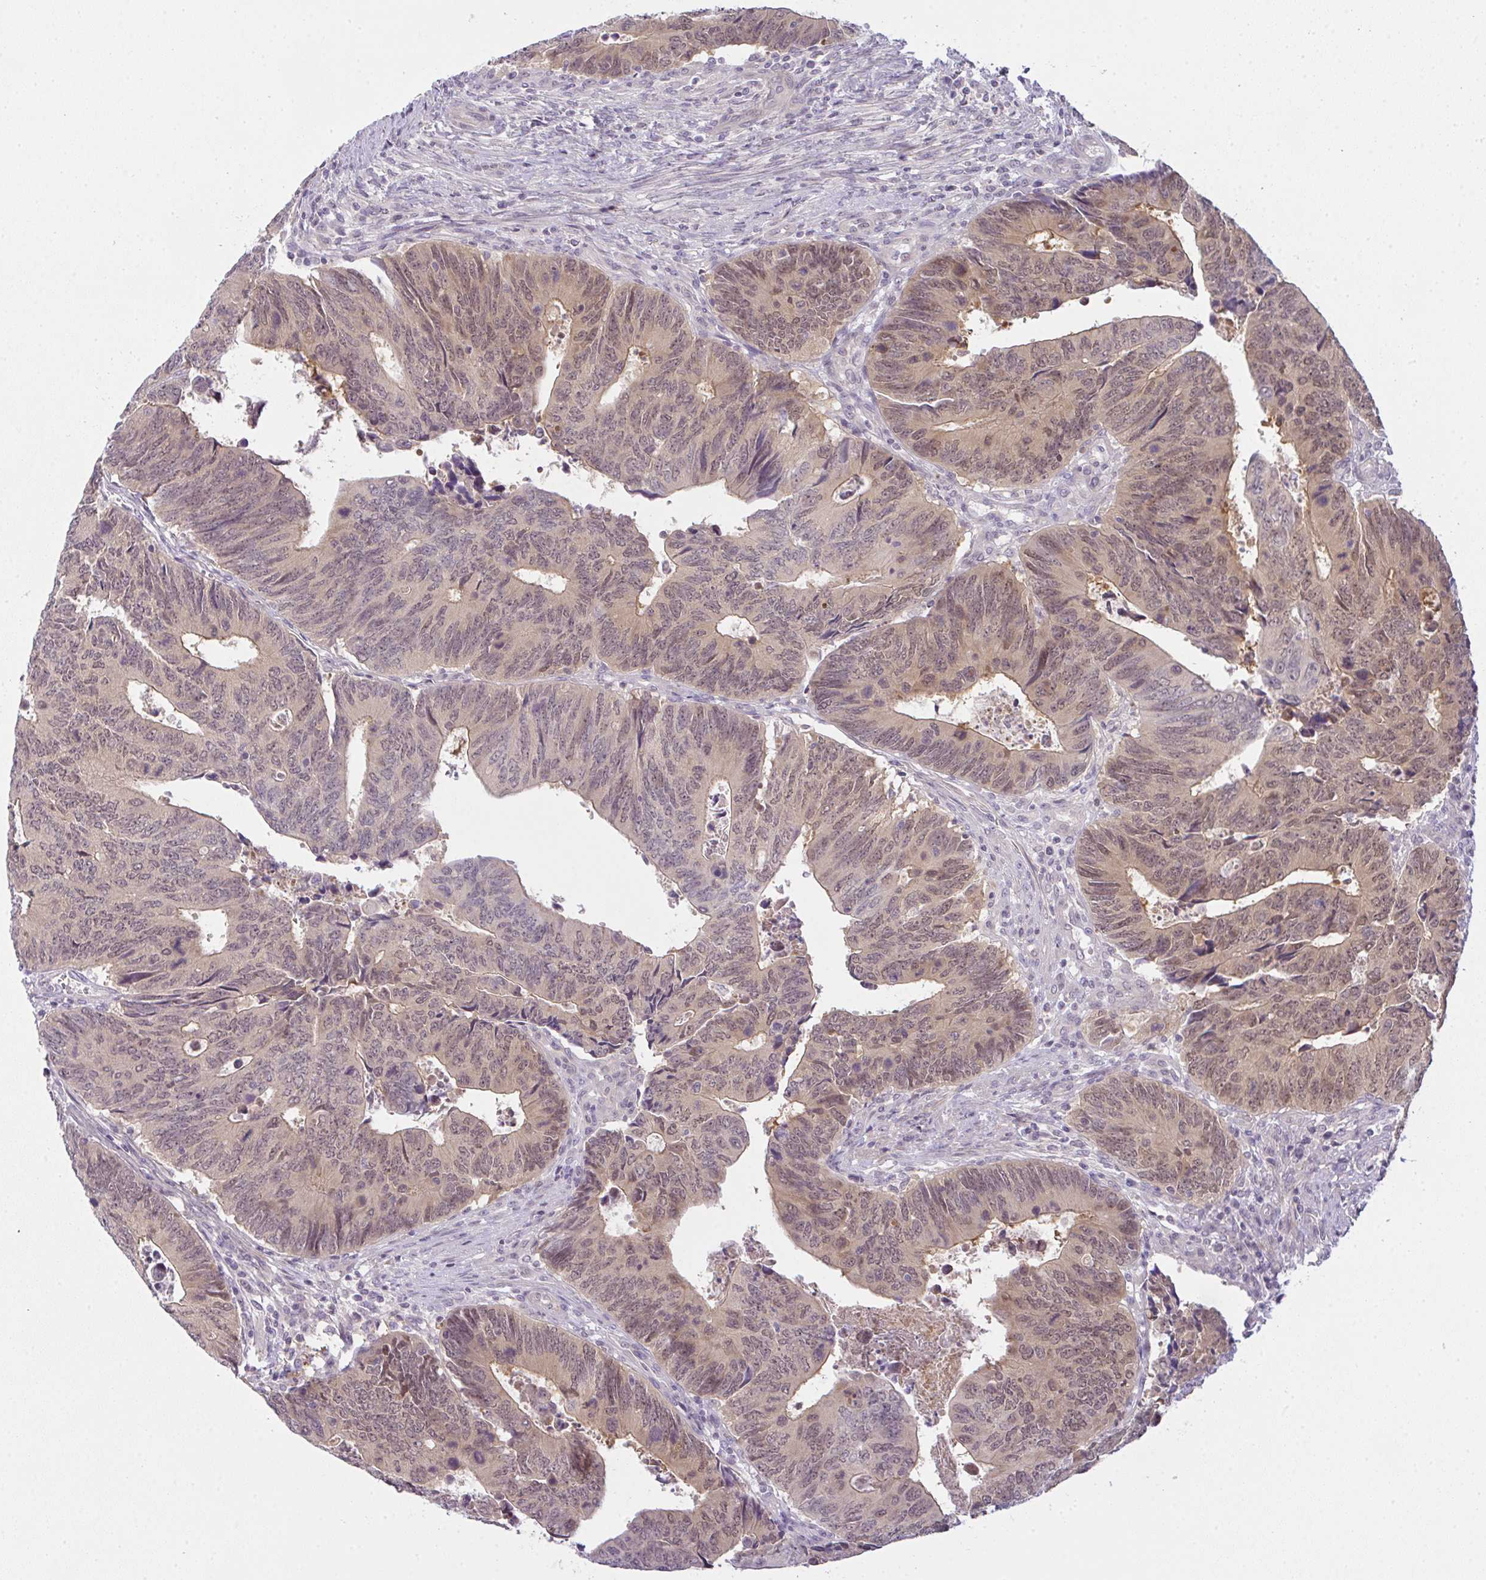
{"staining": {"intensity": "moderate", "quantity": "25%-75%", "location": "nuclear"}, "tissue": "colorectal cancer", "cell_type": "Tumor cells", "image_type": "cancer", "snomed": [{"axis": "morphology", "description": "Adenocarcinoma, NOS"}, {"axis": "topography", "description": "Colon"}], "caption": "Immunohistochemistry photomicrograph of human colorectal cancer (adenocarcinoma) stained for a protein (brown), which exhibits medium levels of moderate nuclear positivity in approximately 25%-75% of tumor cells.", "gene": "CSE1L", "patient": {"sex": "male", "age": 87}}